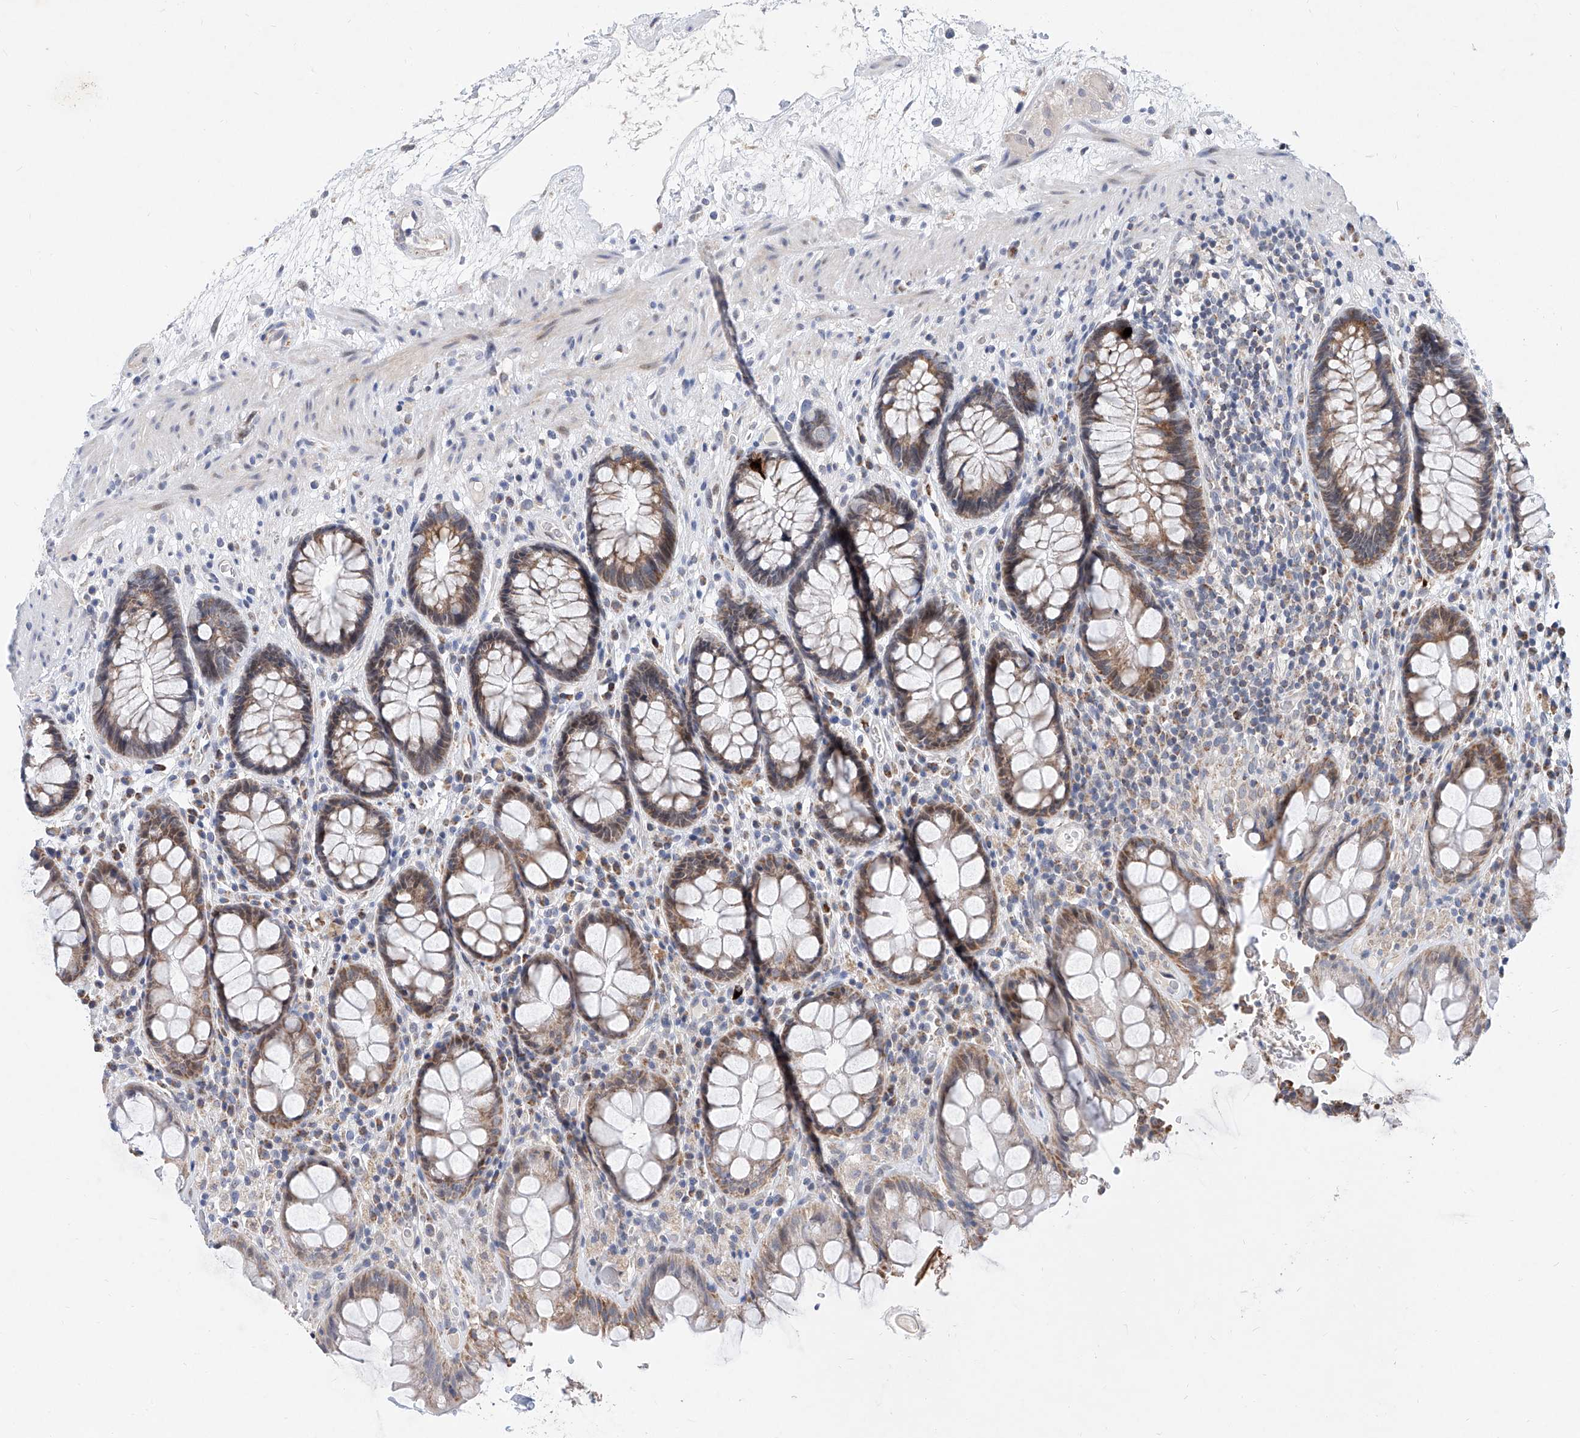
{"staining": {"intensity": "moderate", "quantity": ">75%", "location": "cytoplasmic/membranous"}, "tissue": "rectum", "cell_type": "Glandular cells", "image_type": "normal", "snomed": [{"axis": "morphology", "description": "Normal tissue, NOS"}, {"axis": "topography", "description": "Rectum"}], "caption": "Protein expression analysis of normal human rectum reveals moderate cytoplasmic/membranous staining in about >75% of glandular cells. (DAB IHC with brightfield microscopy, high magnification).", "gene": "BPTF", "patient": {"sex": "male", "age": 64}}